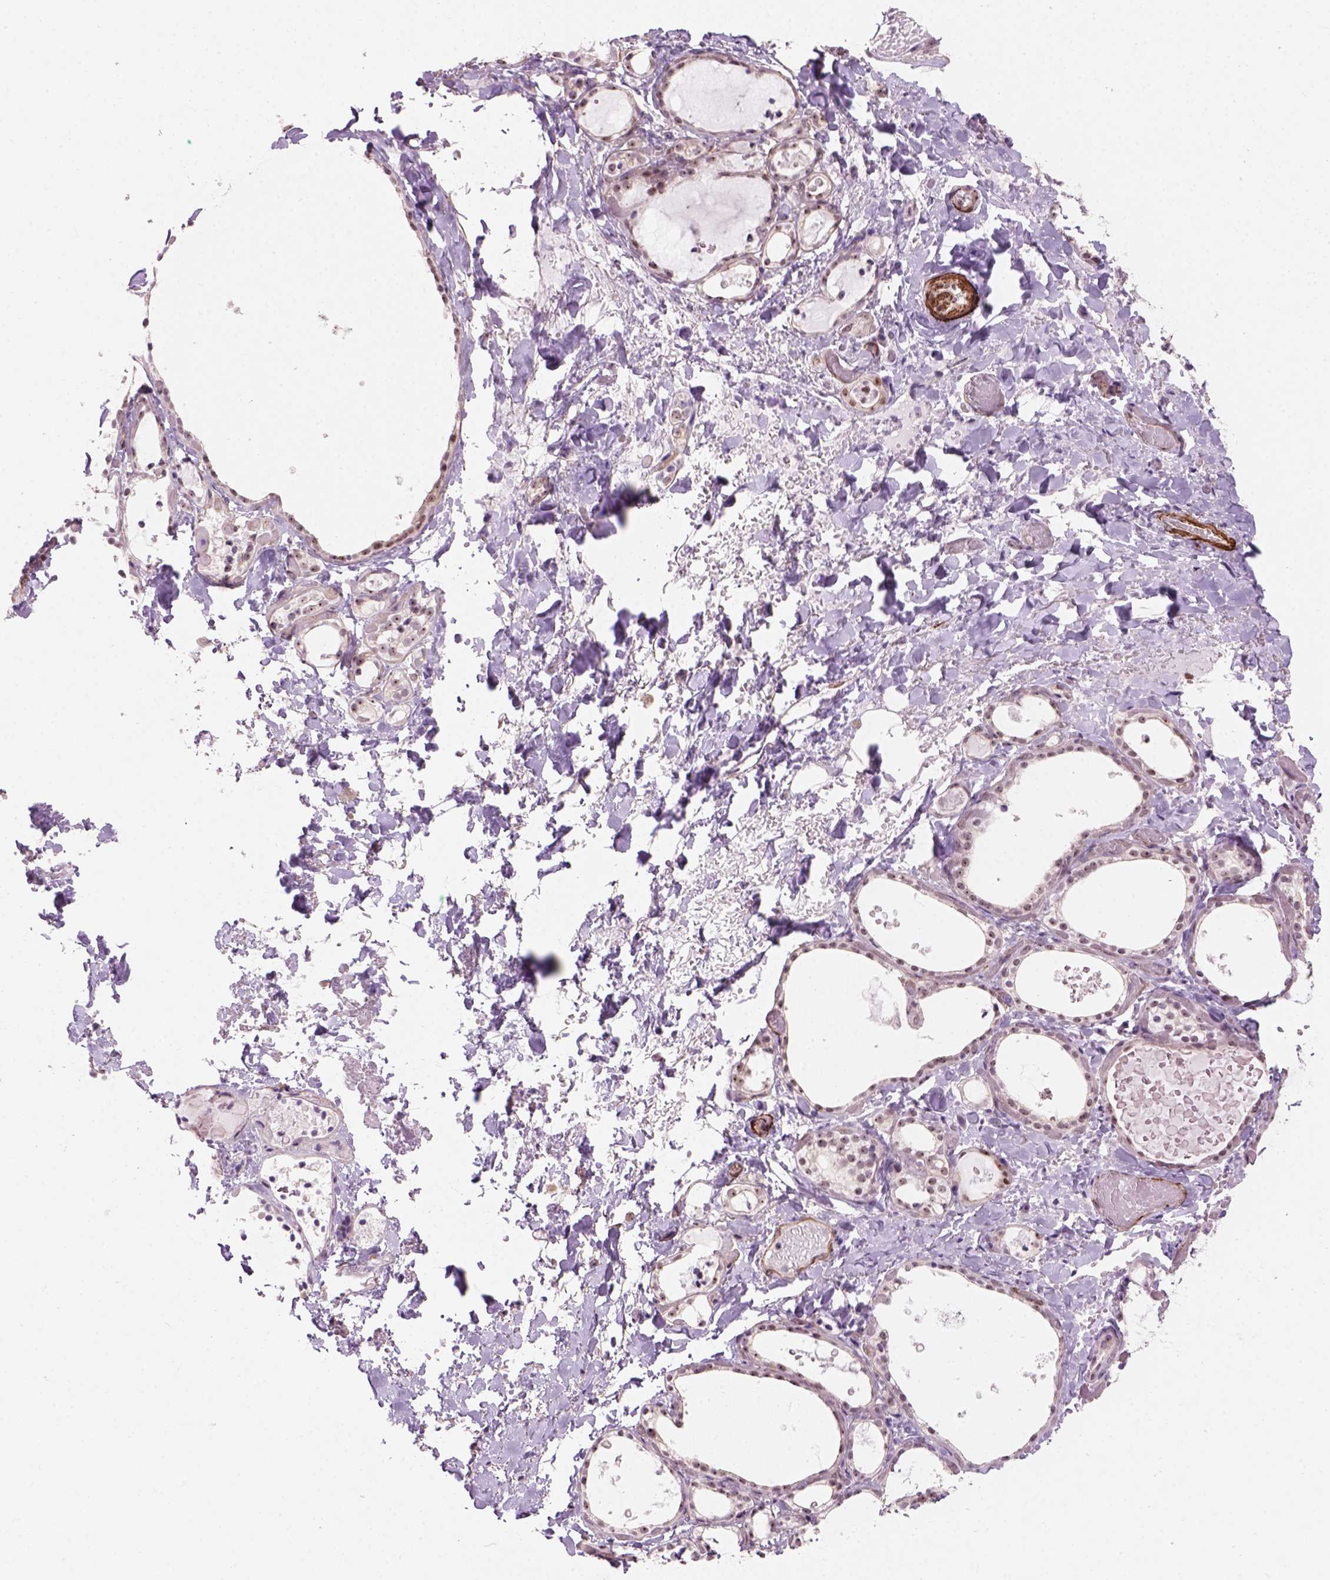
{"staining": {"intensity": "moderate", "quantity": "<25%", "location": "nuclear"}, "tissue": "thyroid gland", "cell_type": "Glandular cells", "image_type": "normal", "snomed": [{"axis": "morphology", "description": "Normal tissue, NOS"}, {"axis": "topography", "description": "Thyroid gland"}], "caption": "DAB (3,3'-diaminobenzidine) immunohistochemical staining of benign thyroid gland displays moderate nuclear protein positivity in approximately <25% of glandular cells.", "gene": "RRS1", "patient": {"sex": "female", "age": 56}}